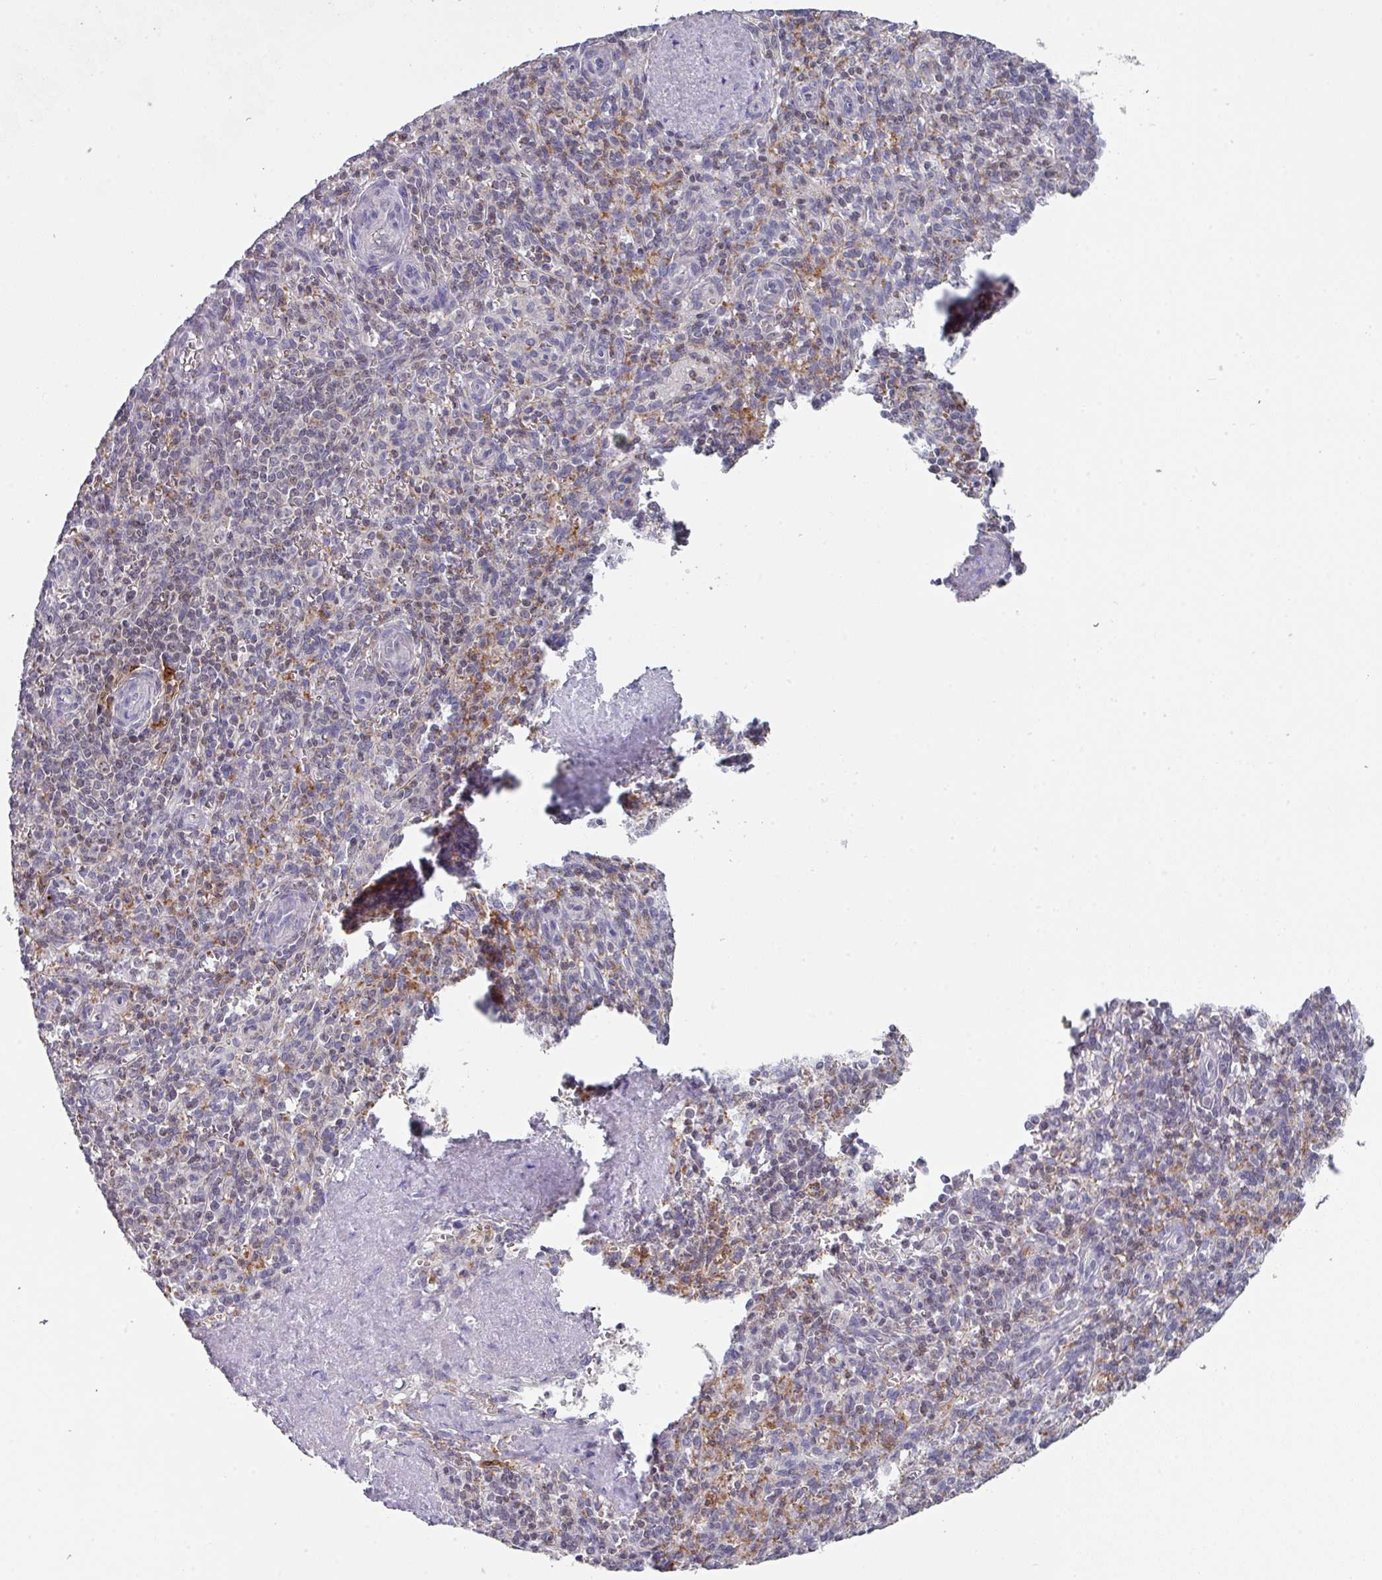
{"staining": {"intensity": "negative", "quantity": "none", "location": "none"}, "tissue": "spleen", "cell_type": "Cells in red pulp", "image_type": "normal", "snomed": [{"axis": "morphology", "description": "Normal tissue, NOS"}, {"axis": "topography", "description": "Spleen"}], "caption": "Immunohistochemistry of benign human spleen reveals no staining in cells in red pulp.", "gene": "DCAF12L1", "patient": {"sex": "female", "age": 70}}